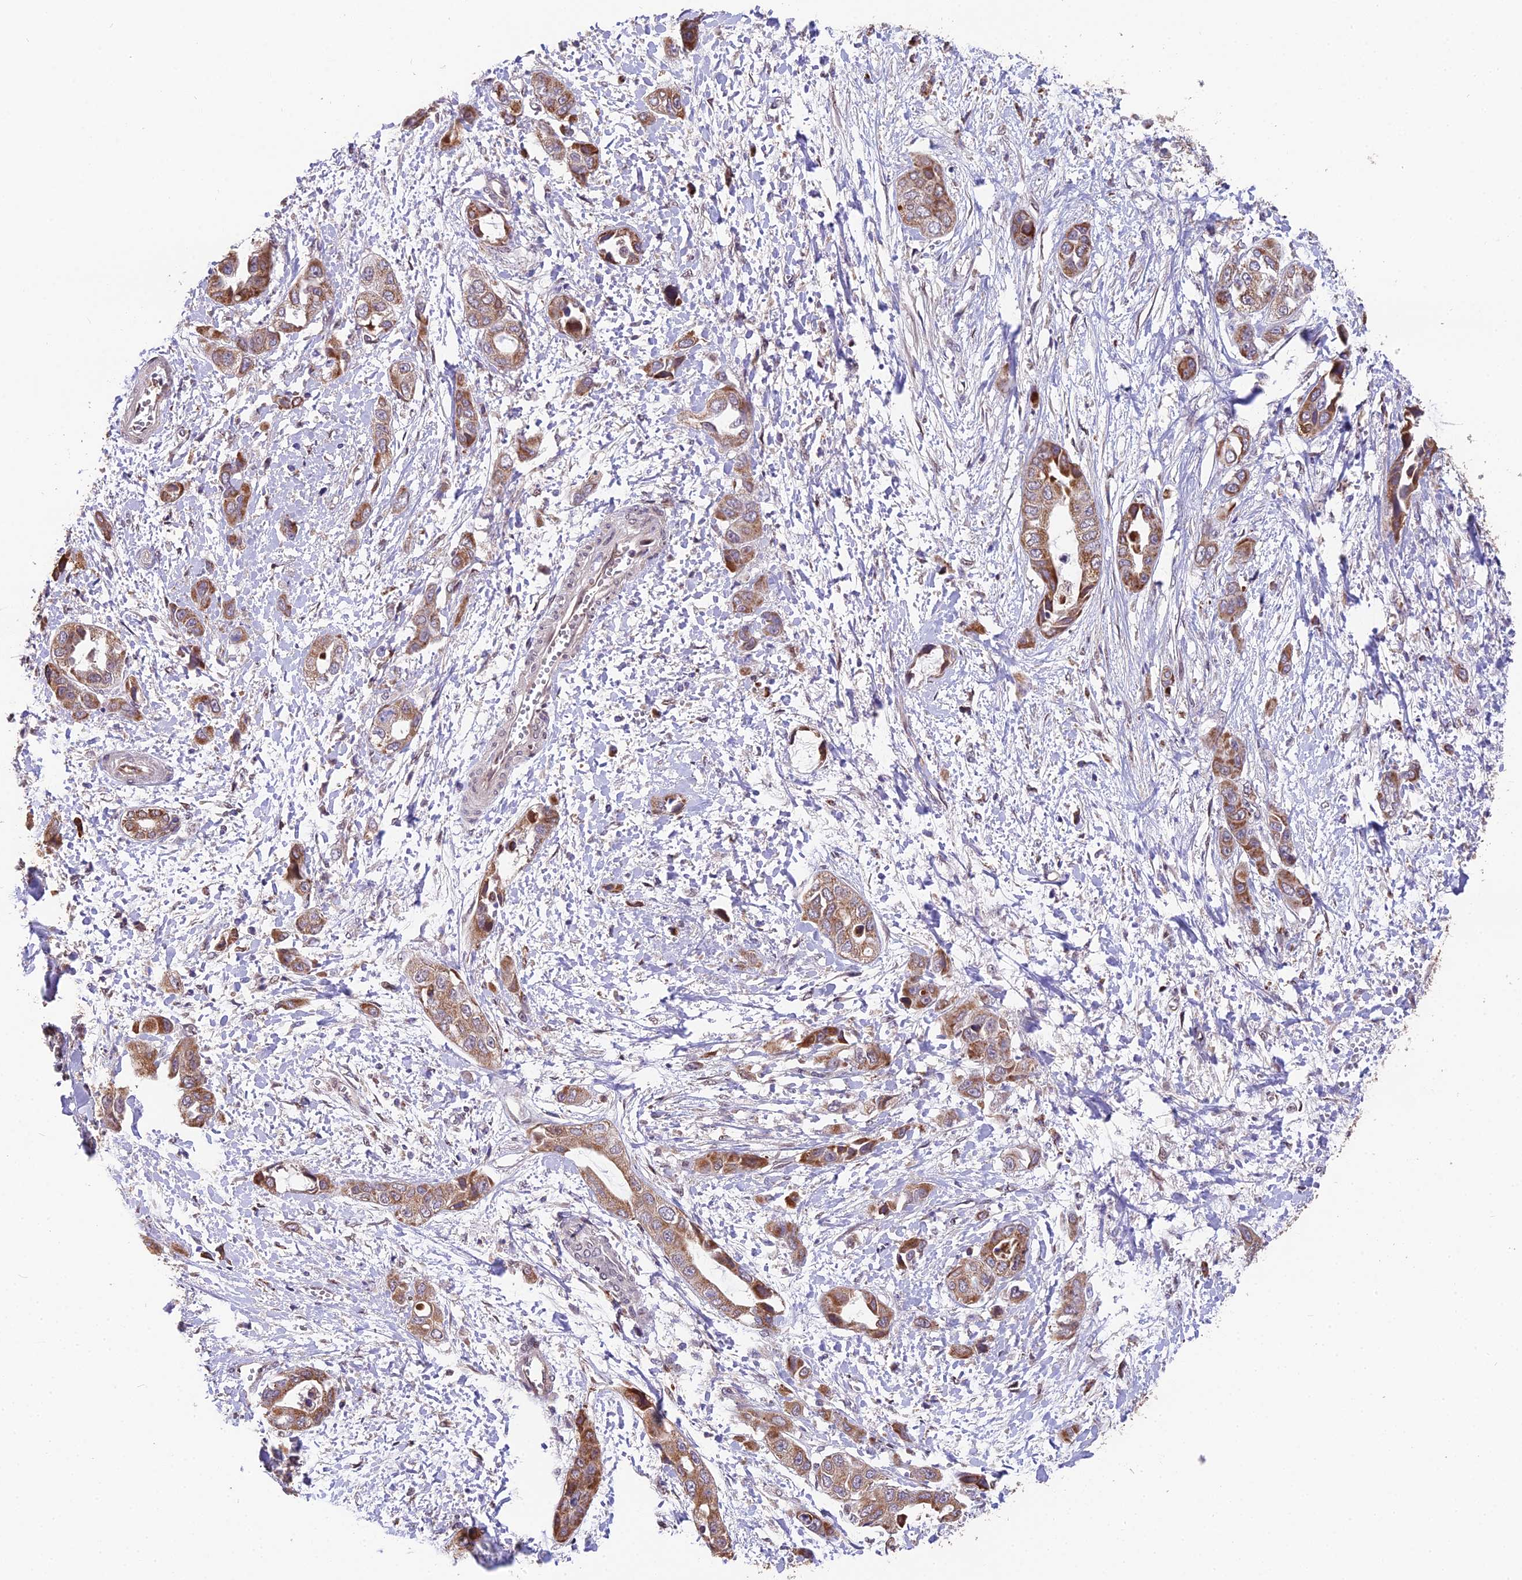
{"staining": {"intensity": "moderate", "quantity": ">75%", "location": "cytoplasmic/membranous"}, "tissue": "liver cancer", "cell_type": "Tumor cells", "image_type": "cancer", "snomed": [{"axis": "morphology", "description": "Cholangiocarcinoma"}, {"axis": "topography", "description": "Liver"}], "caption": "Immunohistochemistry (IHC) staining of liver cancer (cholangiocarcinoma), which demonstrates medium levels of moderate cytoplasmic/membranous expression in approximately >75% of tumor cells indicating moderate cytoplasmic/membranous protein positivity. The staining was performed using DAB (brown) for protein detection and nuclei were counterstained in hematoxylin (blue).", "gene": "CYP2R1", "patient": {"sex": "female", "age": 52}}